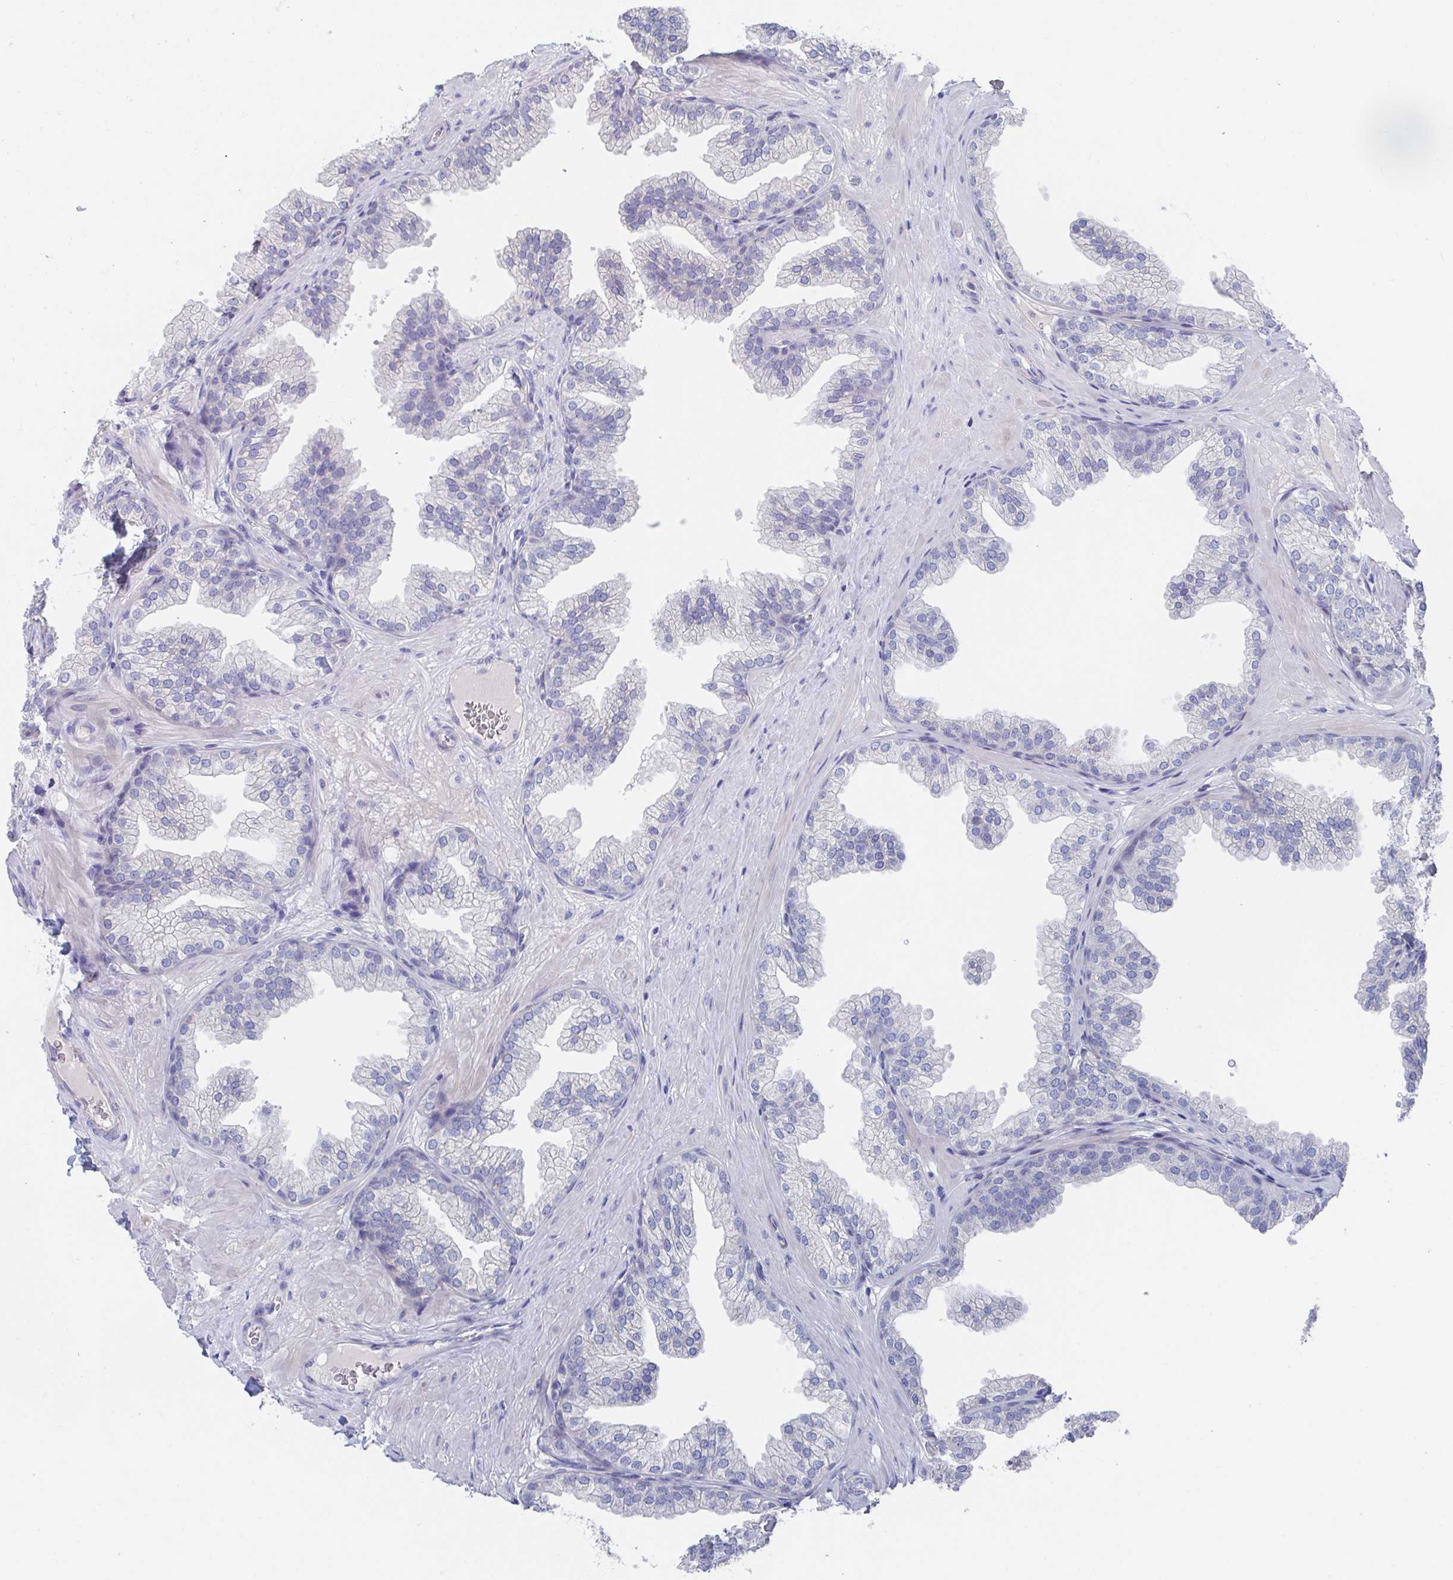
{"staining": {"intensity": "negative", "quantity": "none", "location": "none"}, "tissue": "prostate", "cell_type": "Glandular cells", "image_type": "normal", "snomed": [{"axis": "morphology", "description": "Normal tissue, NOS"}, {"axis": "topography", "description": "Prostate"}], "caption": "Immunohistochemical staining of unremarkable human prostate exhibits no significant staining in glandular cells.", "gene": "KCNK5", "patient": {"sex": "male", "age": 37}}